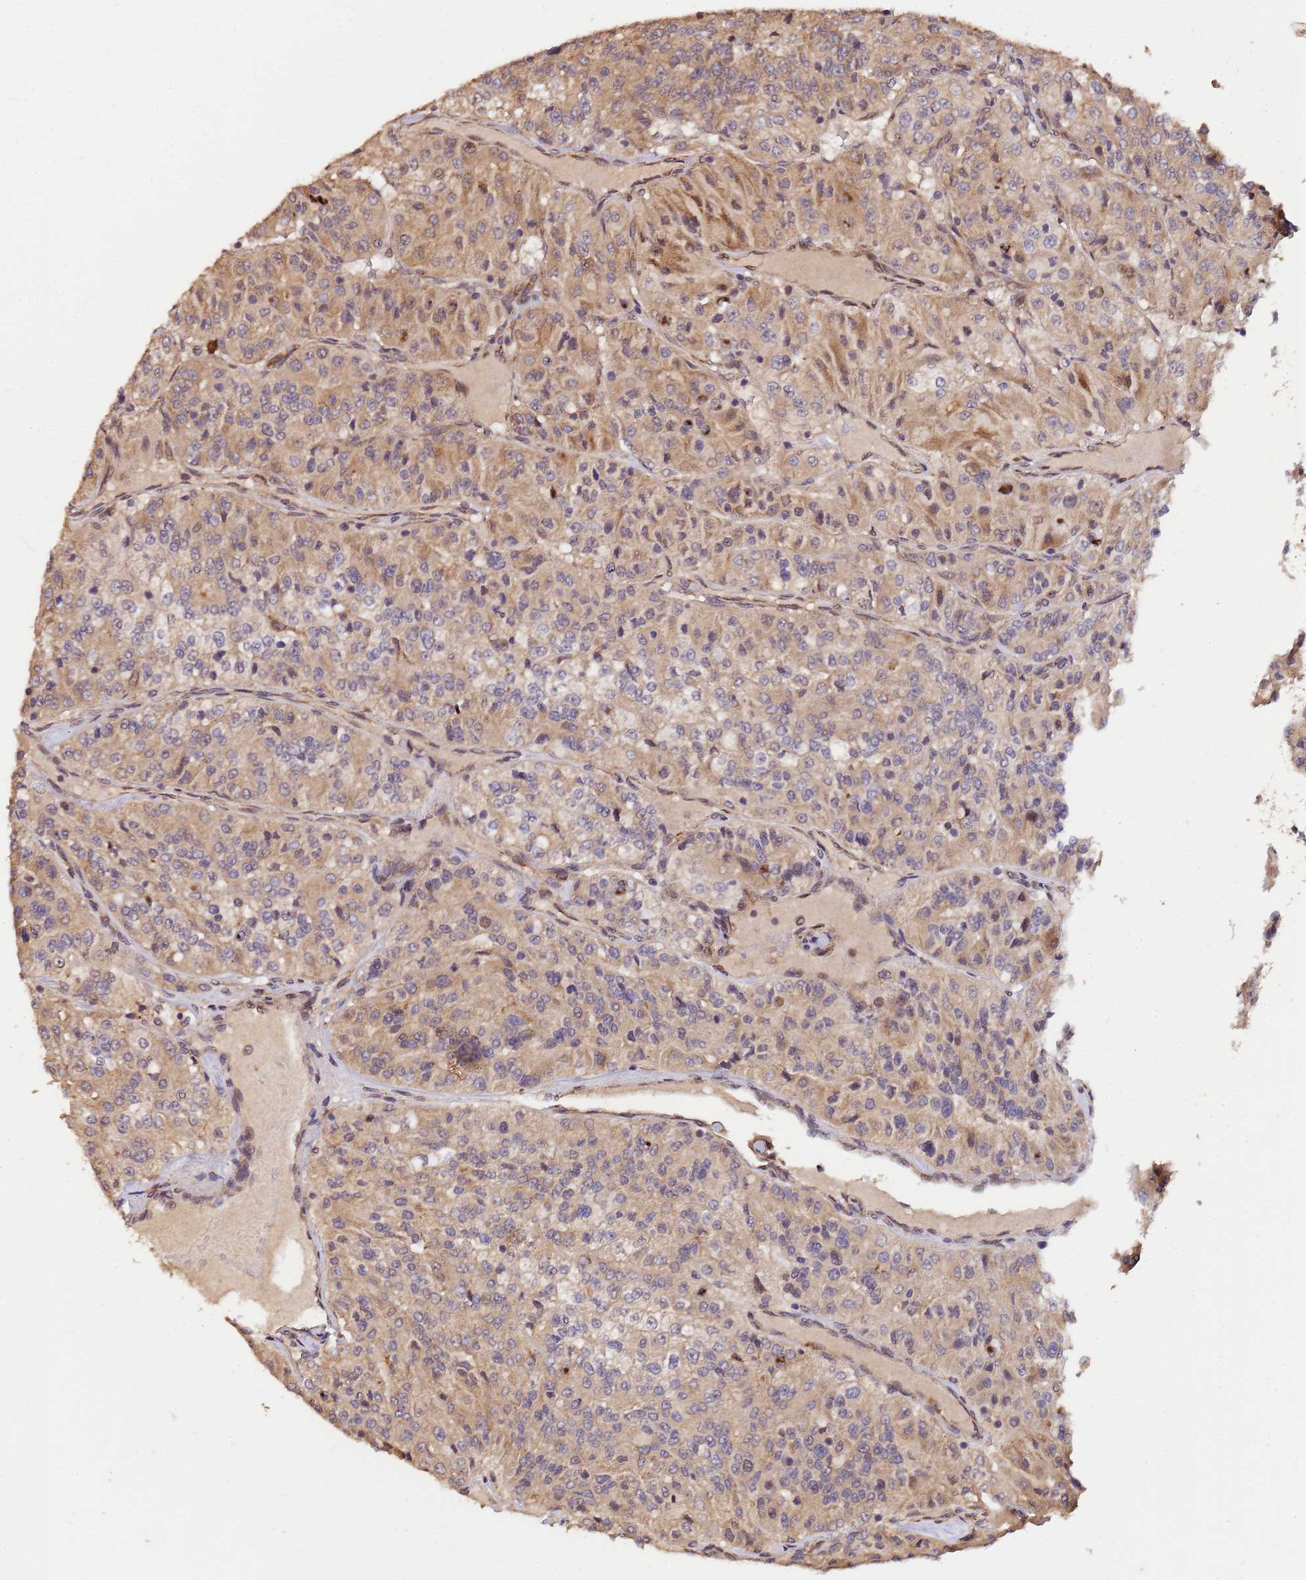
{"staining": {"intensity": "moderate", "quantity": ">75%", "location": "cytoplasmic/membranous,nuclear"}, "tissue": "renal cancer", "cell_type": "Tumor cells", "image_type": "cancer", "snomed": [{"axis": "morphology", "description": "Adenocarcinoma, NOS"}, {"axis": "topography", "description": "Kidney"}], "caption": "Immunohistochemistry (IHC) (DAB (3,3'-diaminobenzidine)) staining of human adenocarcinoma (renal) shows moderate cytoplasmic/membranous and nuclear protein staining in approximately >75% of tumor cells.", "gene": "ZNF619", "patient": {"sex": "female", "age": 63}}